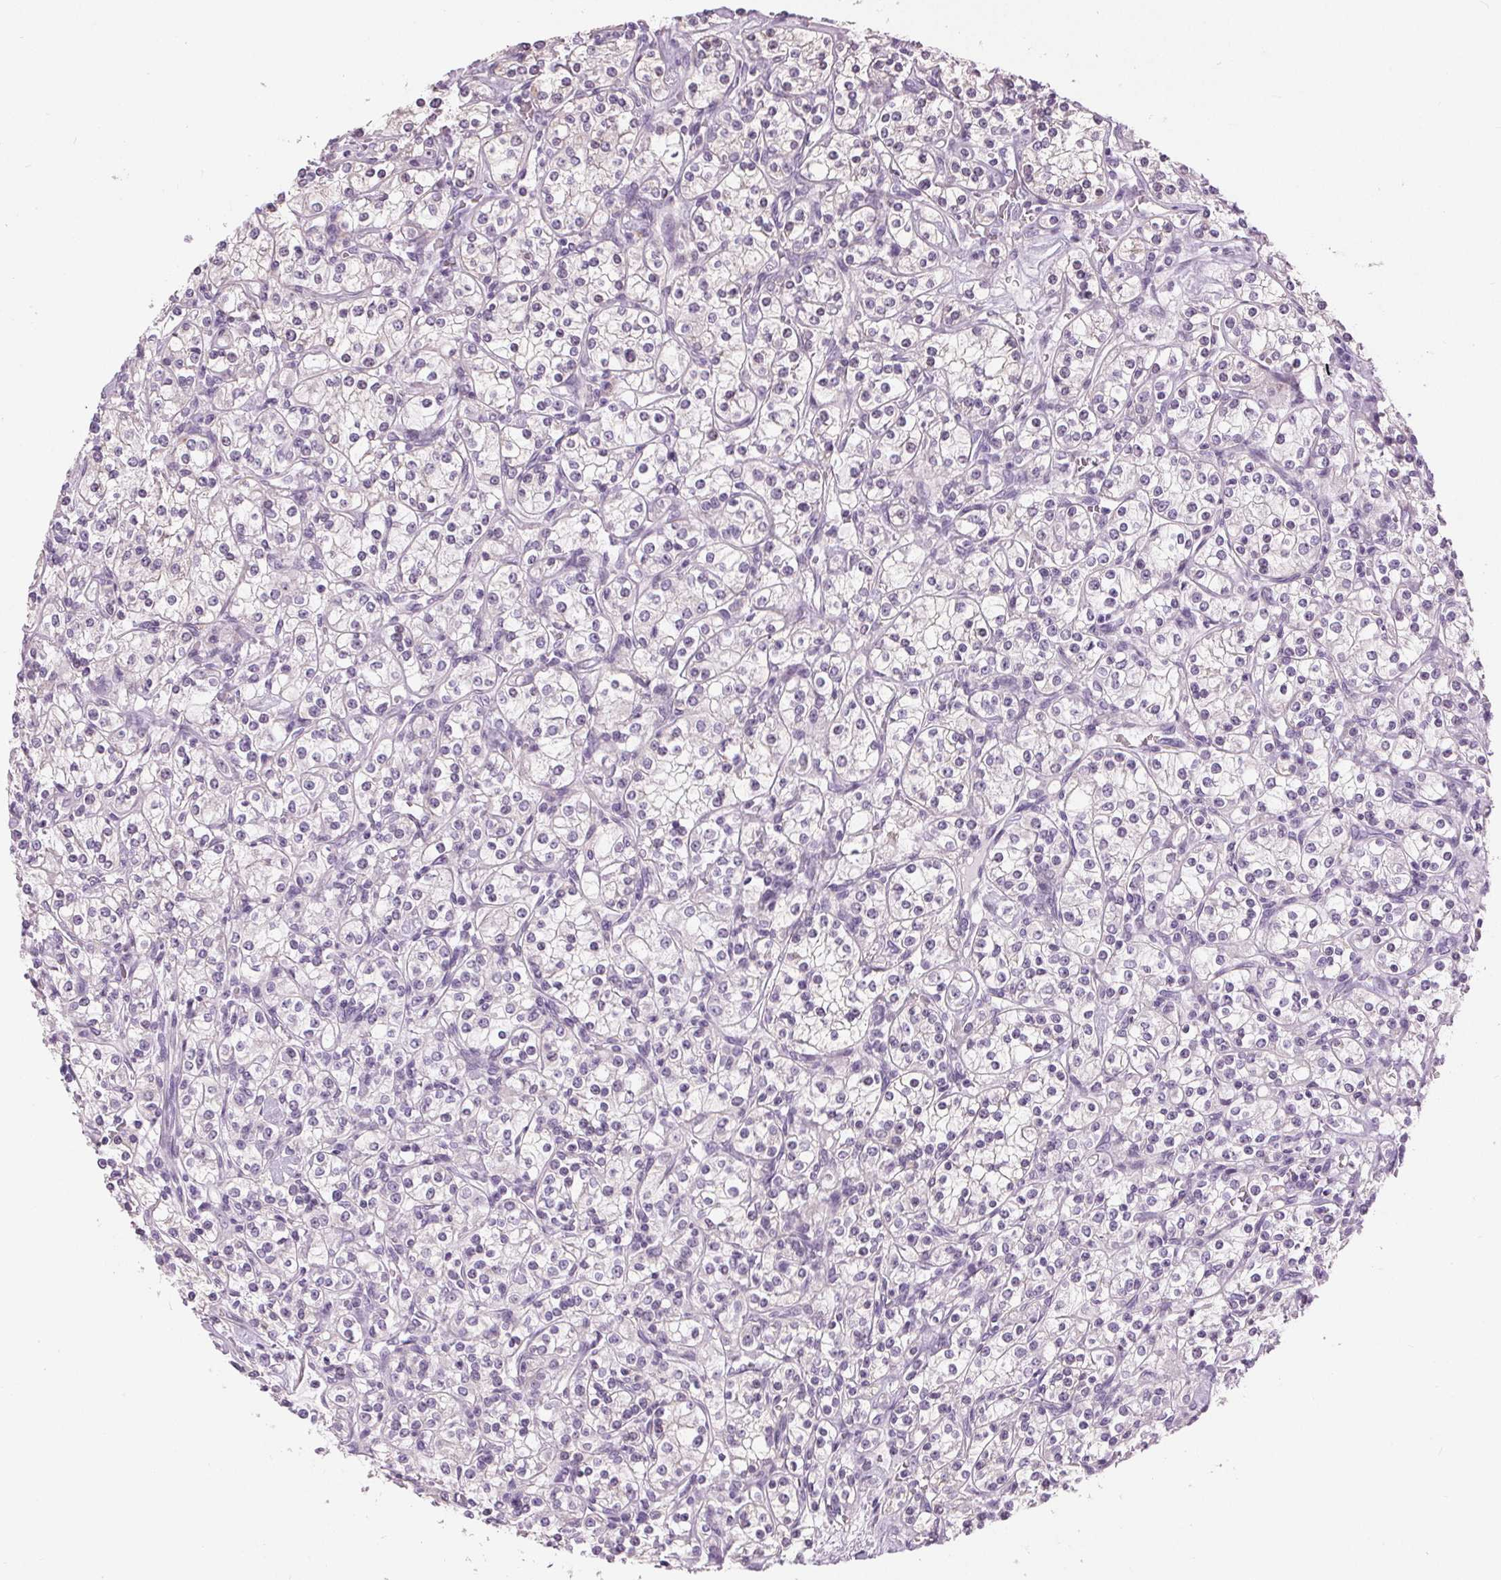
{"staining": {"intensity": "negative", "quantity": "none", "location": "none"}, "tissue": "renal cancer", "cell_type": "Tumor cells", "image_type": "cancer", "snomed": [{"axis": "morphology", "description": "Adenocarcinoma, NOS"}, {"axis": "topography", "description": "Kidney"}], "caption": "High power microscopy histopathology image of an immunohistochemistry (IHC) histopathology image of renal adenocarcinoma, revealing no significant expression in tumor cells.", "gene": "MISP", "patient": {"sex": "male", "age": 77}}